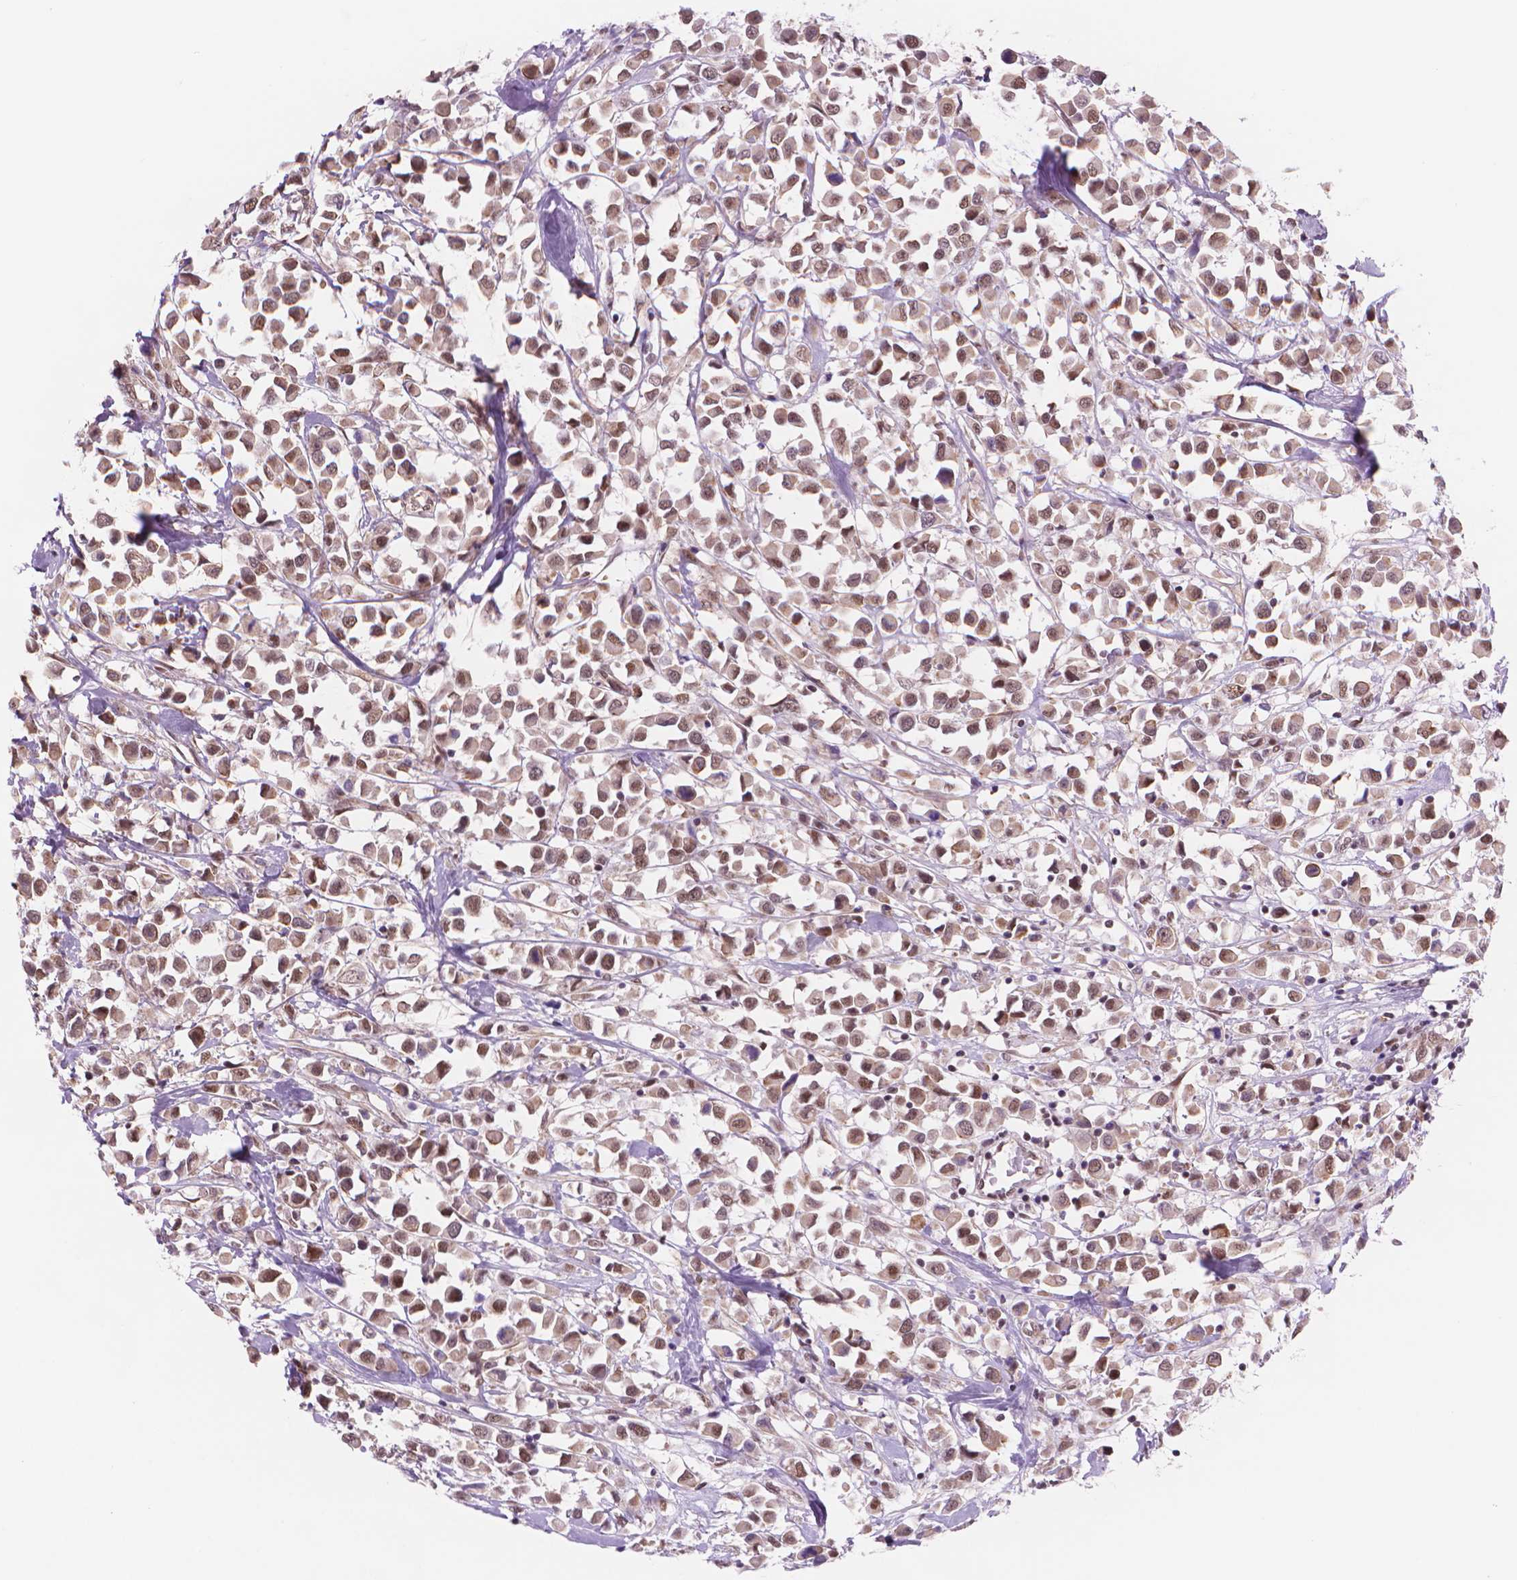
{"staining": {"intensity": "moderate", "quantity": ">75%", "location": "nuclear"}, "tissue": "breast cancer", "cell_type": "Tumor cells", "image_type": "cancer", "snomed": [{"axis": "morphology", "description": "Duct carcinoma"}, {"axis": "topography", "description": "Breast"}], "caption": "This histopathology image shows breast invasive ductal carcinoma stained with immunohistochemistry (IHC) to label a protein in brown. The nuclear of tumor cells show moderate positivity for the protein. Nuclei are counter-stained blue.", "gene": "POLR3D", "patient": {"sex": "female", "age": 61}}